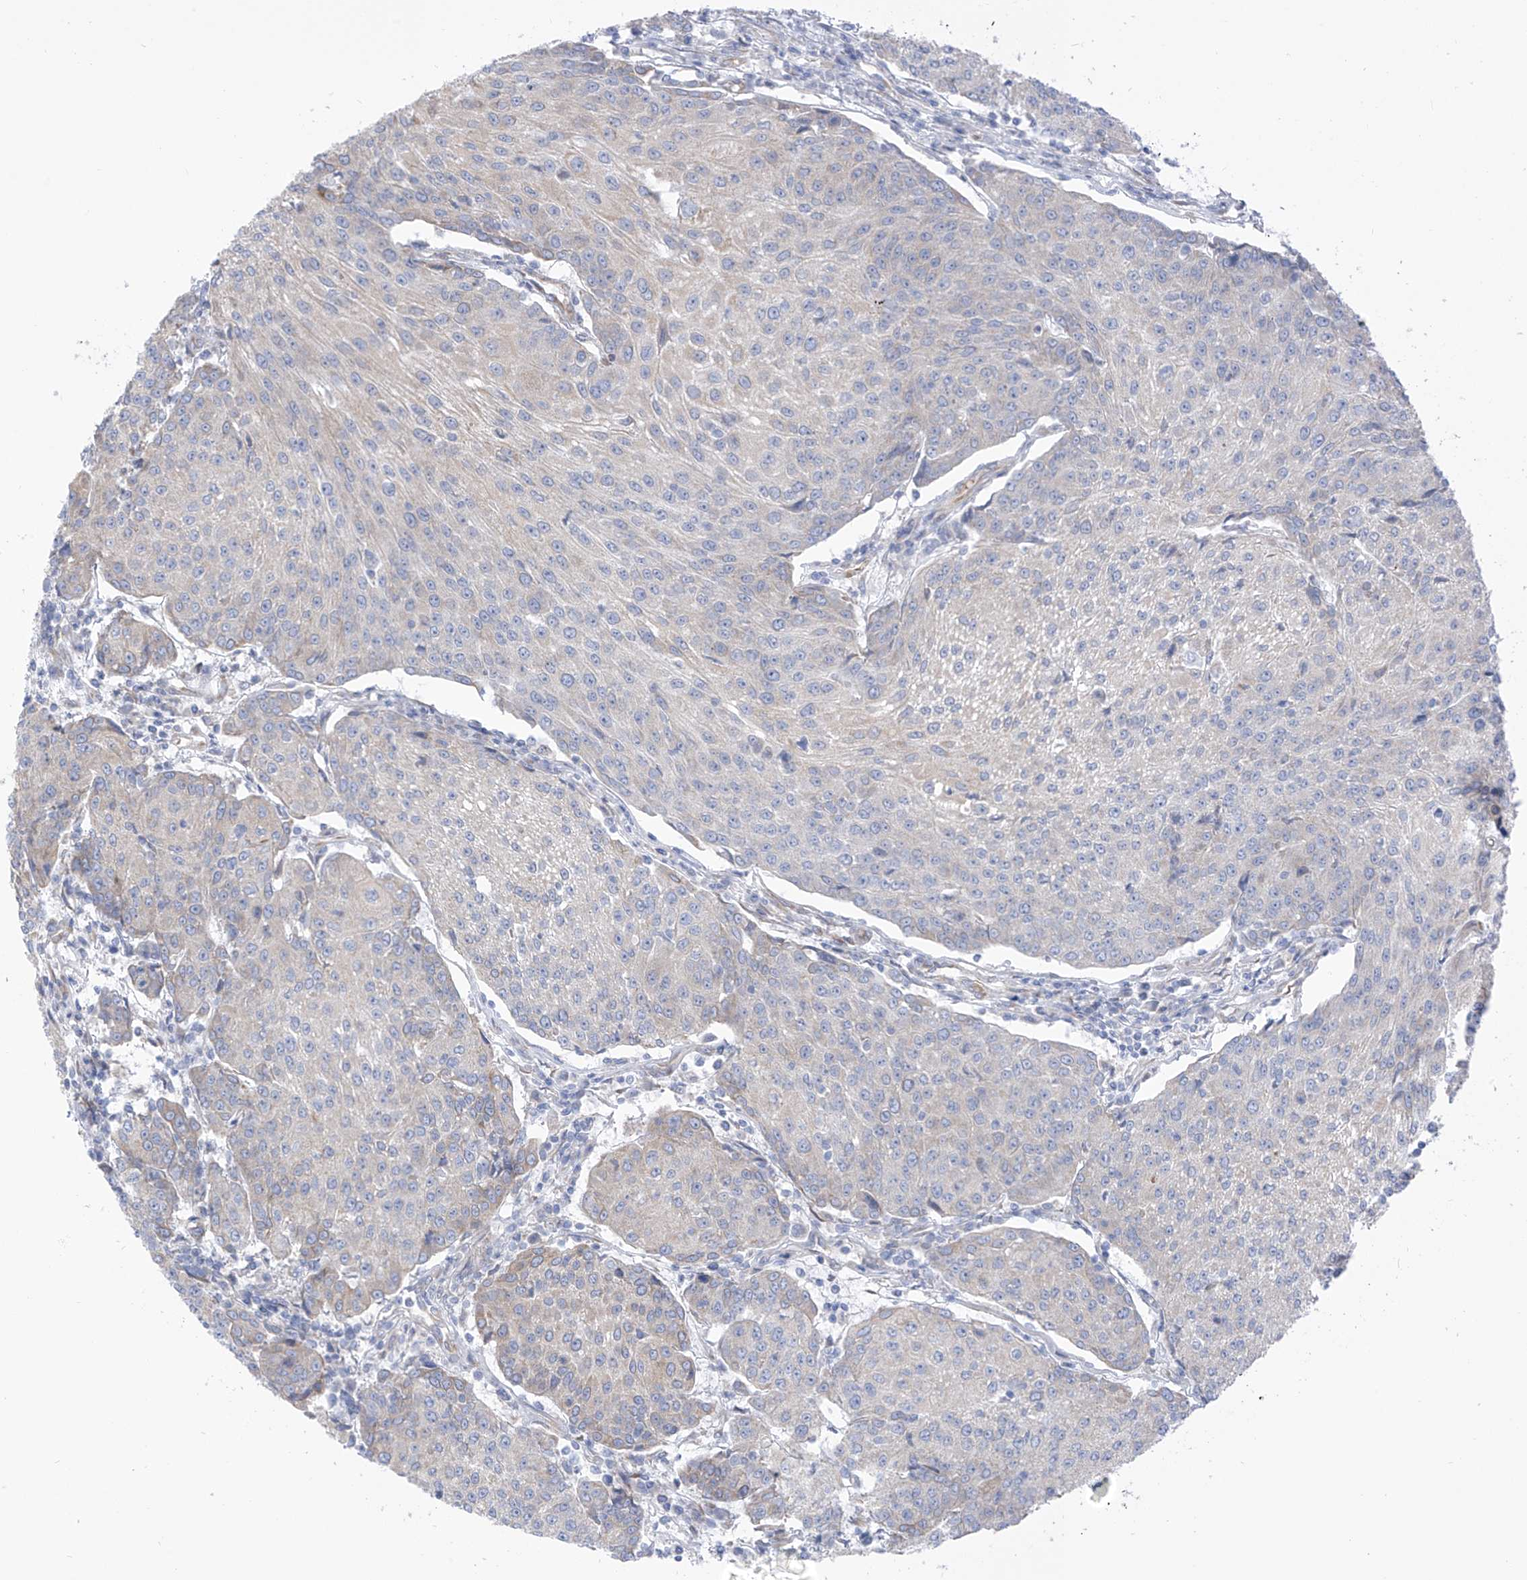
{"staining": {"intensity": "negative", "quantity": "none", "location": "none"}, "tissue": "urothelial cancer", "cell_type": "Tumor cells", "image_type": "cancer", "snomed": [{"axis": "morphology", "description": "Urothelial carcinoma, High grade"}, {"axis": "topography", "description": "Urinary bladder"}], "caption": "This is an immunohistochemistry (IHC) photomicrograph of human urothelial cancer. There is no positivity in tumor cells.", "gene": "RCN2", "patient": {"sex": "female", "age": 85}}